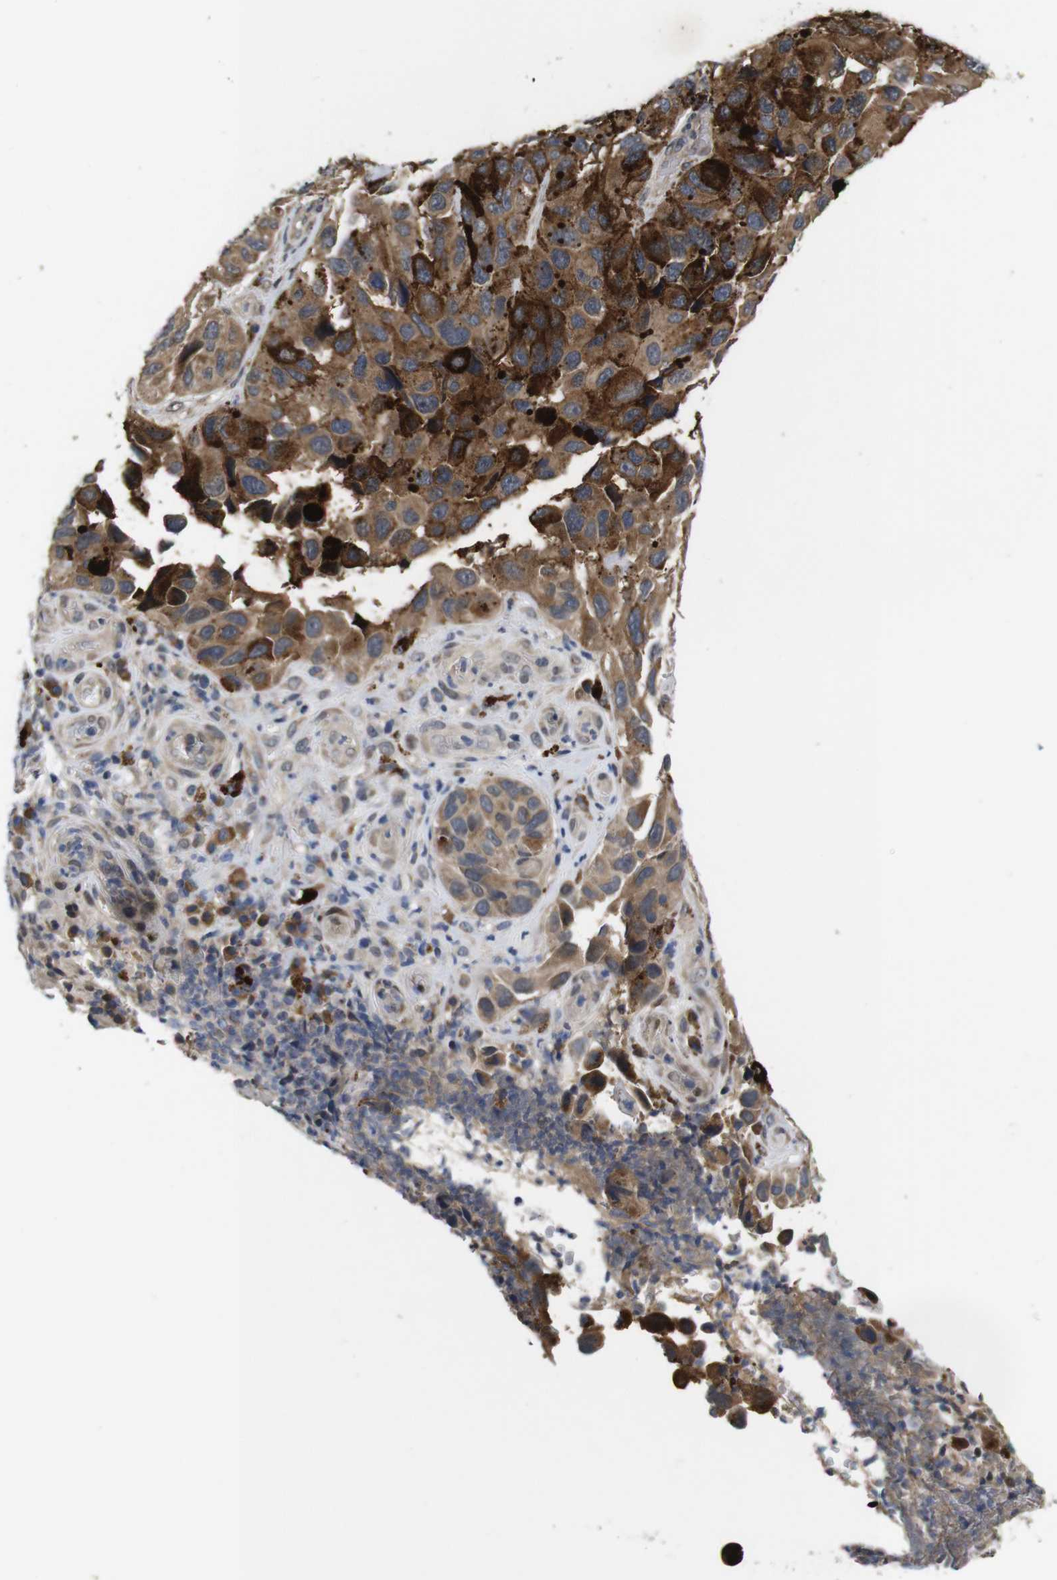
{"staining": {"intensity": "moderate", "quantity": ">75%", "location": "cytoplasmic/membranous"}, "tissue": "melanoma", "cell_type": "Tumor cells", "image_type": "cancer", "snomed": [{"axis": "morphology", "description": "Malignant melanoma, NOS"}, {"axis": "topography", "description": "Skin"}], "caption": "DAB (3,3'-diaminobenzidine) immunohistochemical staining of human melanoma shows moderate cytoplasmic/membranous protein positivity in approximately >75% of tumor cells.", "gene": "ZBTB46", "patient": {"sex": "female", "age": 73}}